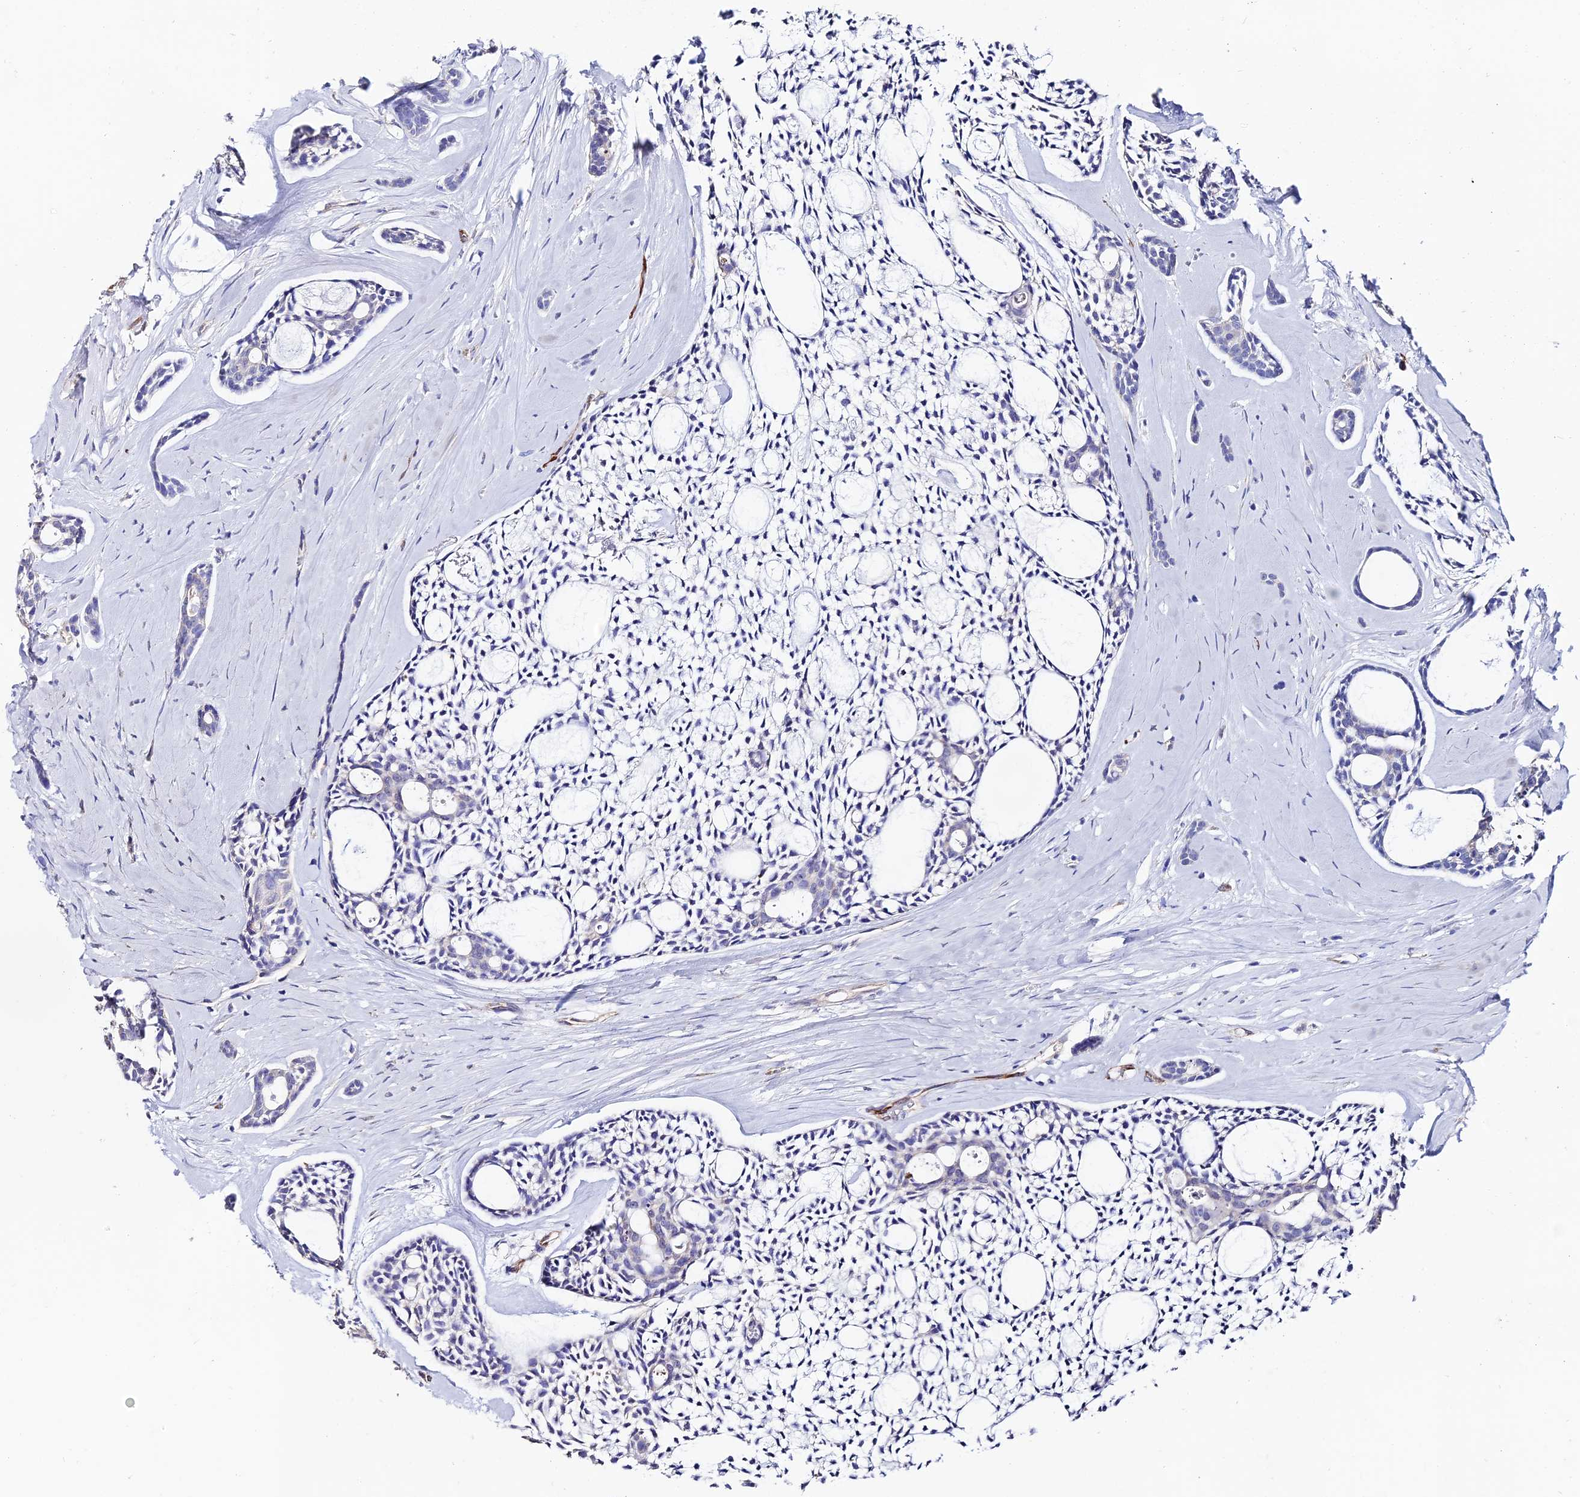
{"staining": {"intensity": "negative", "quantity": "none", "location": "none"}, "tissue": "head and neck cancer", "cell_type": "Tumor cells", "image_type": "cancer", "snomed": [{"axis": "morphology", "description": "Adenocarcinoma, NOS"}, {"axis": "topography", "description": "Subcutis"}, {"axis": "topography", "description": "Head-Neck"}], "caption": "This is an immunohistochemistry (IHC) image of human head and neck cancer (adenocarcinoma). There is no expression in tumor cells.", "gene": "ESM1", "patient": {"sex": "female", "age": 73}}